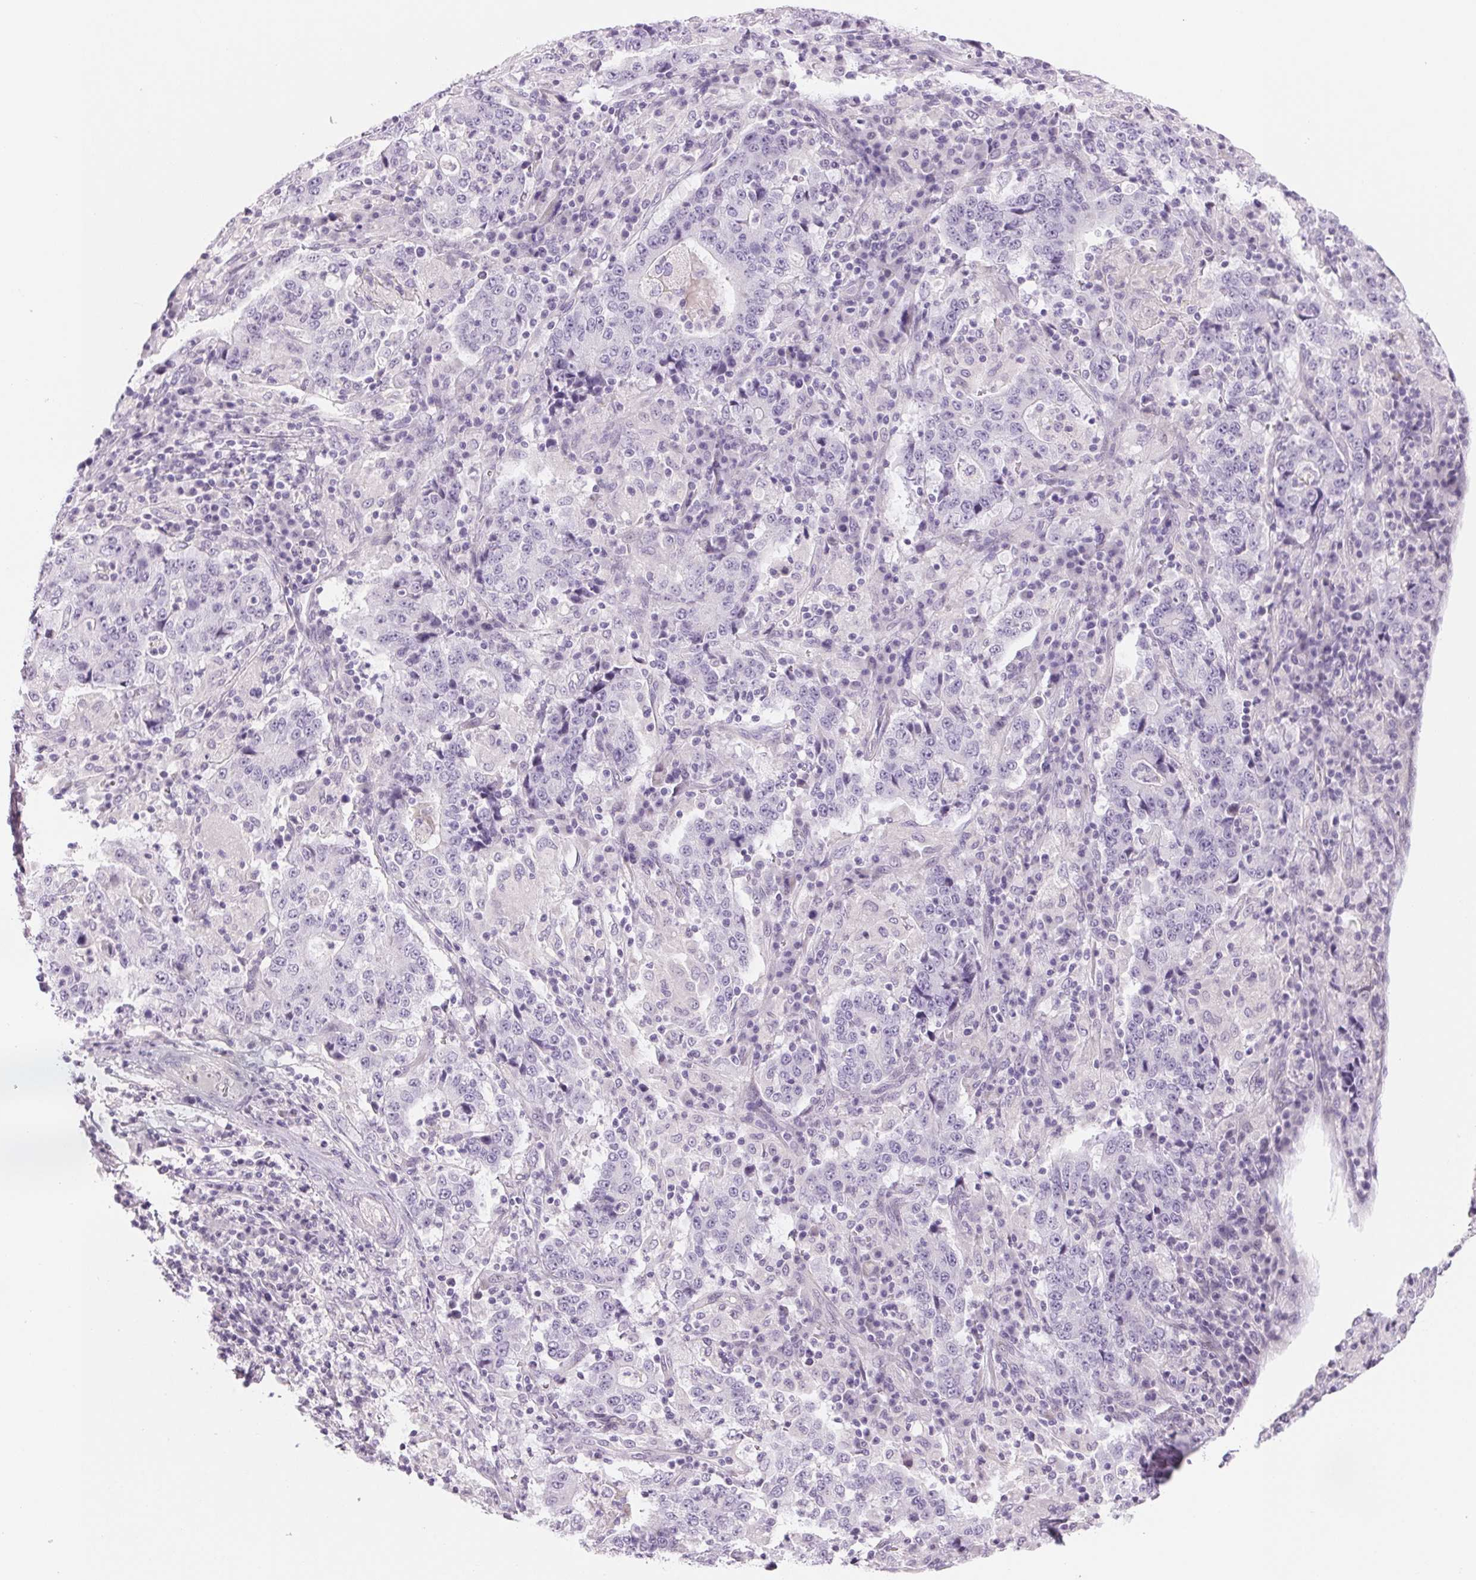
{"staining": {"intensity": "negative", "quantity": "none", "location": "none"}, "tissue": "stomach cancer", "cell_type": "Tumor cells", "image_type": "cancer", "snomed": [{"axis": "morphology", "description": "Normal tissue, NOS"}, {"axis": "morphology", "description": "Adenocarcinoma, NOS"}, {"axis": "topography", "description": "Stomach, upper"}, {"axis": "topography", "description": "Stomach"}], "caption": "Stomach adenocarcinoma was stained to show a protein in brown. There is no significant positivity in tumor cells. (DAB (3,3'-diaminobenzidine) immunohistochemistry (IHC) visualized using brightfield microscopy, high magnification).", "gene": "CCDC168", "patient": {"sex": "male", "age": 59}}